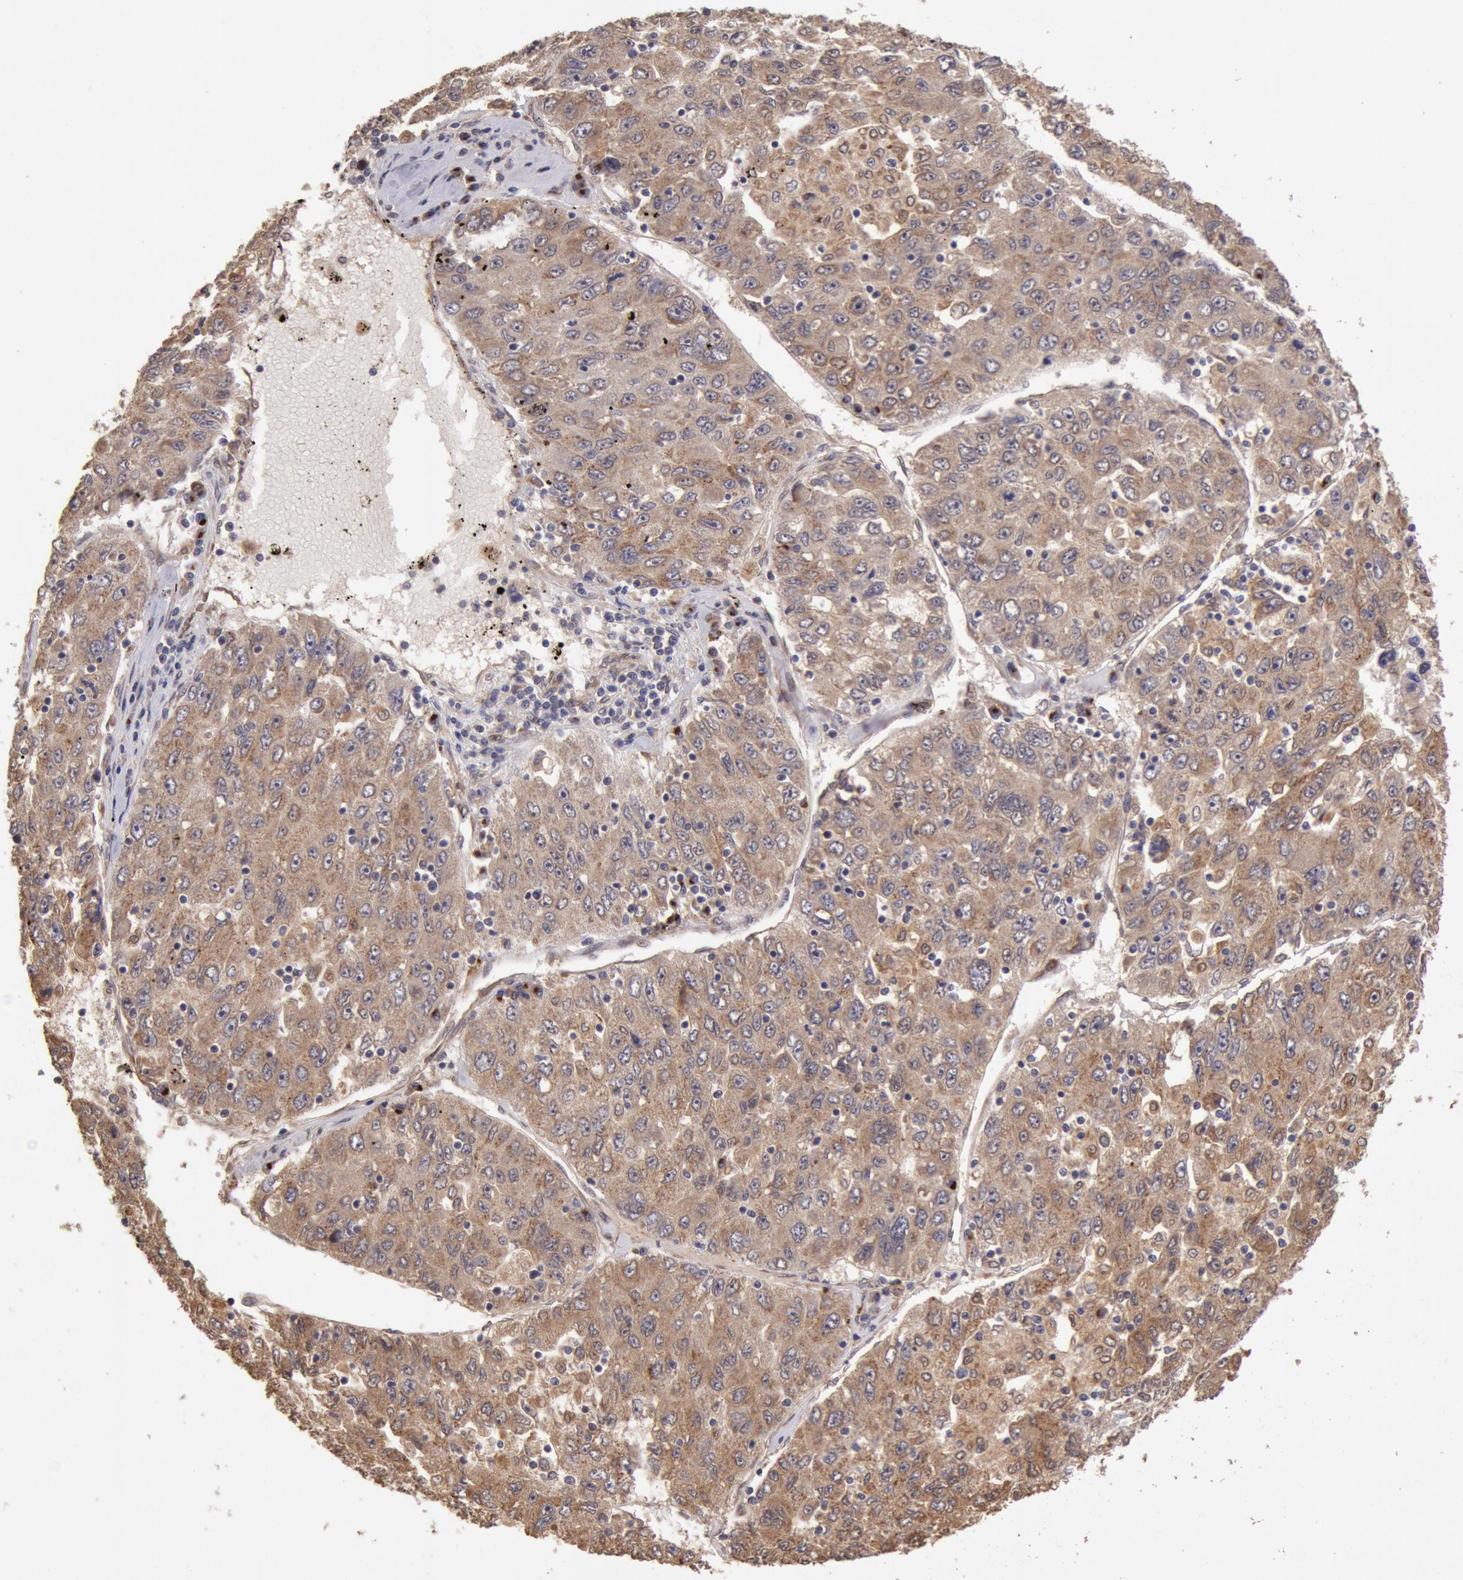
{"staining": {"intensity": "moderate", "quantity": ">75%", "location": "cytoplasmic/membranous"}, "tissue": "liver cancer", "cell_type": "Tumor cells", "image_type": "cancer", "snomed": [{"axis": "morphology", "description": "Carcinoma, Hepatocellular, NOS"}, {"axis": "topography", "description": "Liver"}], "caption": "This histopathology image shows immunohistochemistry (IHC) staining of human liver hepatocellular carcinoma, with medium moderate cytoplasmic/membranous positivity in about >75% of tumor cells.", "gene": "COMT", "patient": {"sex": "male", "age": 49}}